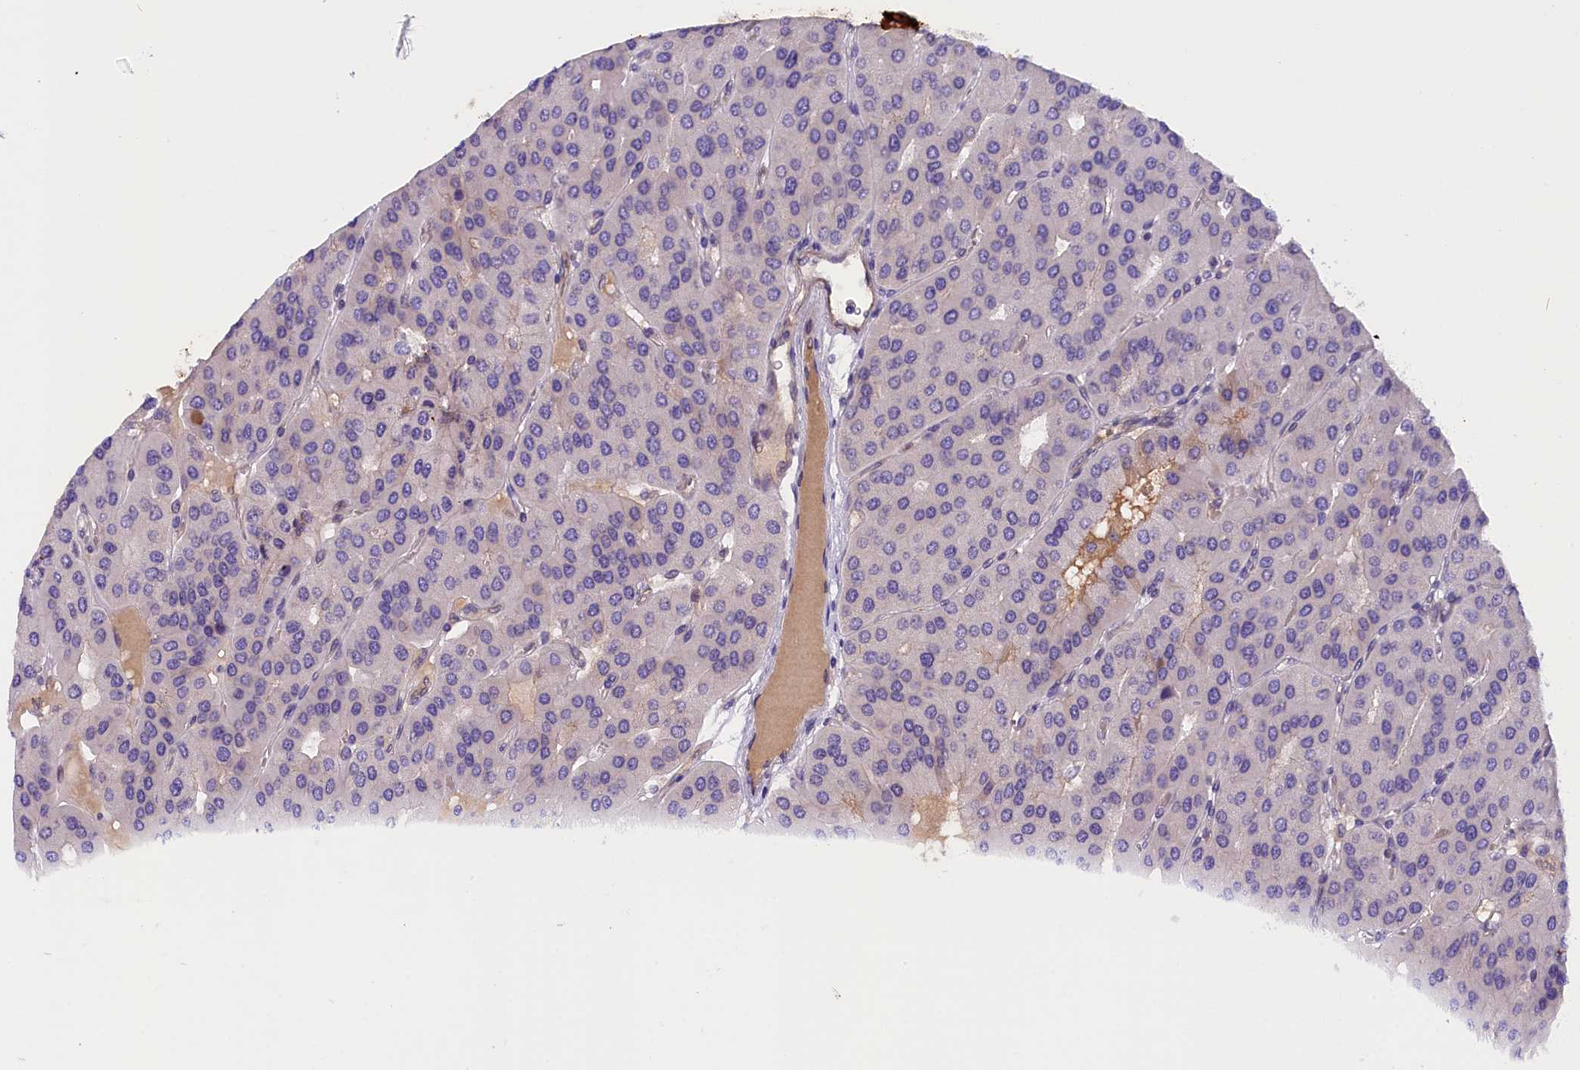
{"staining": {"intensity": "negative", "quantity": "none", "location": "none"}, "tissue": "parathyroid gland", "cell_type": "Glandular cells", "image_type": "normal", "snomed": [{"axis": "morphology", "description": "Normal tissue, NOS"}, {"axis": "morphology", "description": "Adenoma, NOS"}, {"axis": "topography", "description": "Parathyroid gland"}], "caption": "Human parathyroid gland stained for a protein using immunohistochemistry reveals no positivity in glandular cells.", "gene": "CCDC32", "patient": {"sex": "female", "age": 86}}